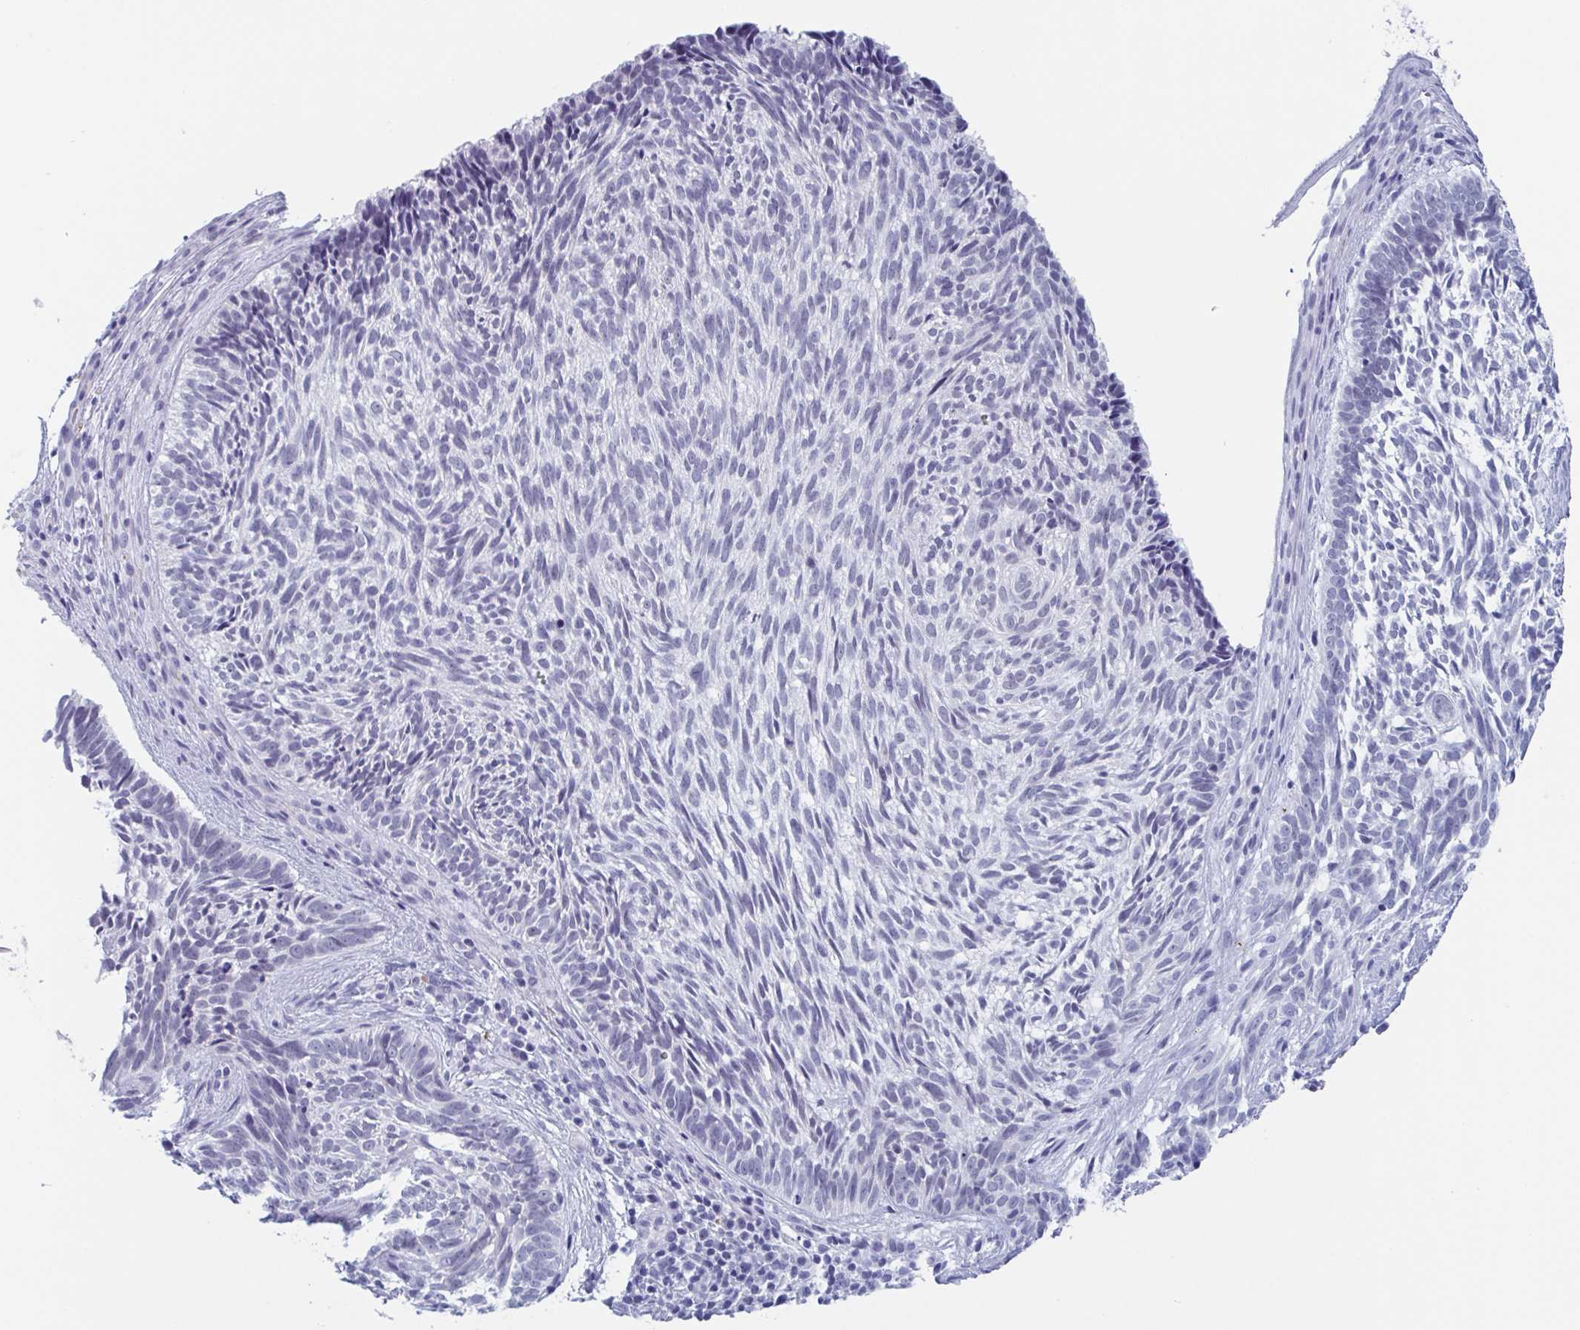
{"staining": {"intensity": "negative", "quantity": "none", "location": "none"}, "tissue": "skin cancer", "cell_type": "Tumor cells", "image_type": "cancer", "snomed": [{"axis": "morphology", "description": "Basal cell carcinoma"}, {"axis": "topography", "description": "Skin"}], "caption": "Immunohistochemistry micrograph of skin cancer (basal cell carcinoma) stained for a protein (brown), which demonstrates no positivity in tumor cells. (DAB immunohistochemistry, high magnification).", "gene": "ZFP64", "patient": {"sex": "male", "age": 65}}